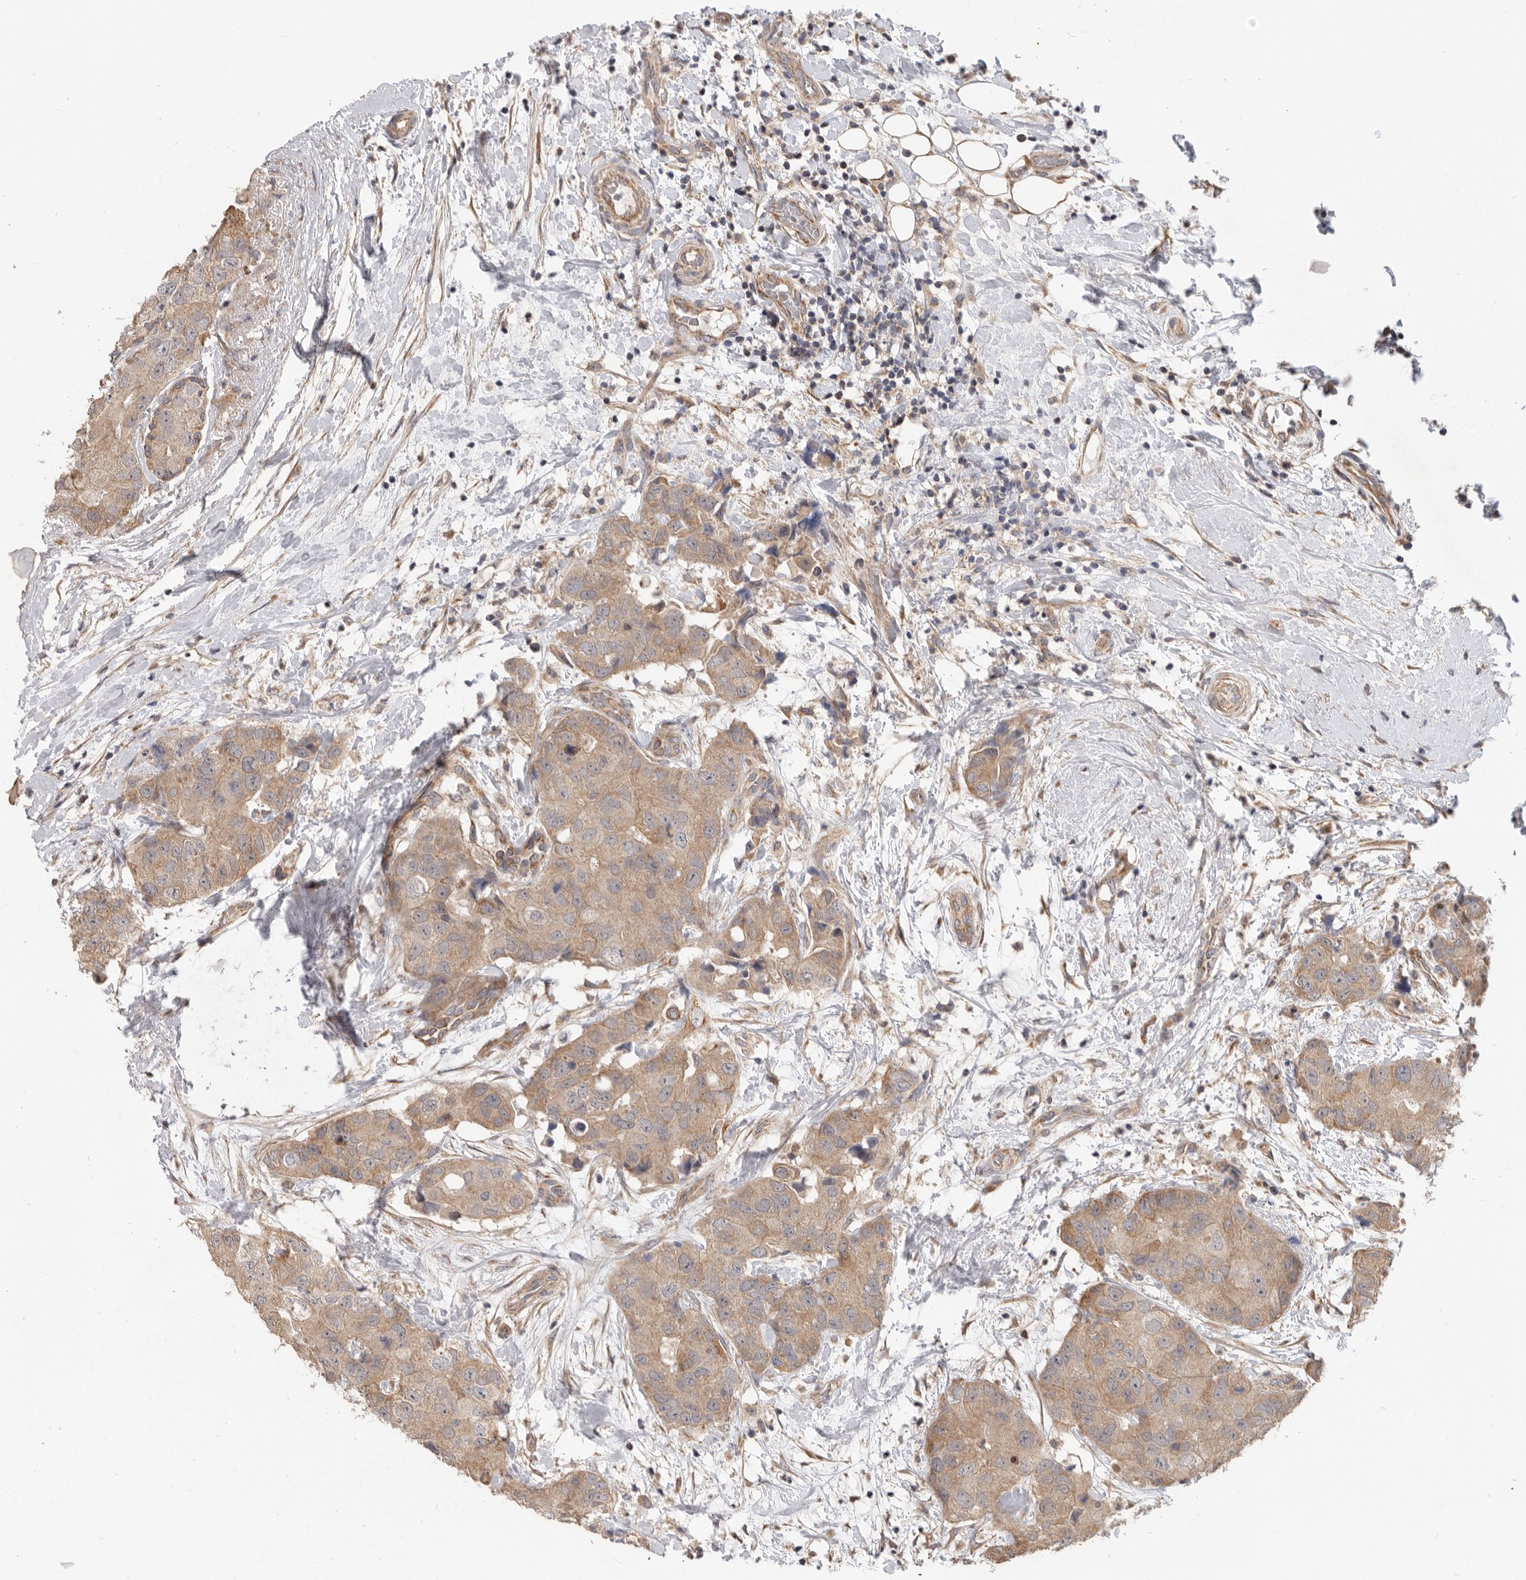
{"staining": {"intensity": "moderate", "quantity": ">75%", "location": "cytoplasmic/membranous"}, "tissue": "breast cancer", "cell_type": "Tumor cells", "image_type": "cancer", "snomed": [{"axis": "morphology", "description": "Duct carcinoma"}, {"axis": "topography", "description": "Breast"}], "caption": "The histopathology image shows a brown stain indicating the presence of a protein in the cytoplasmic/membranous of tumor cells in breast cancer (intraductal carcinoma).", "gene": "MTFR1L", "patient": {"sex": "female", "age": 62}}